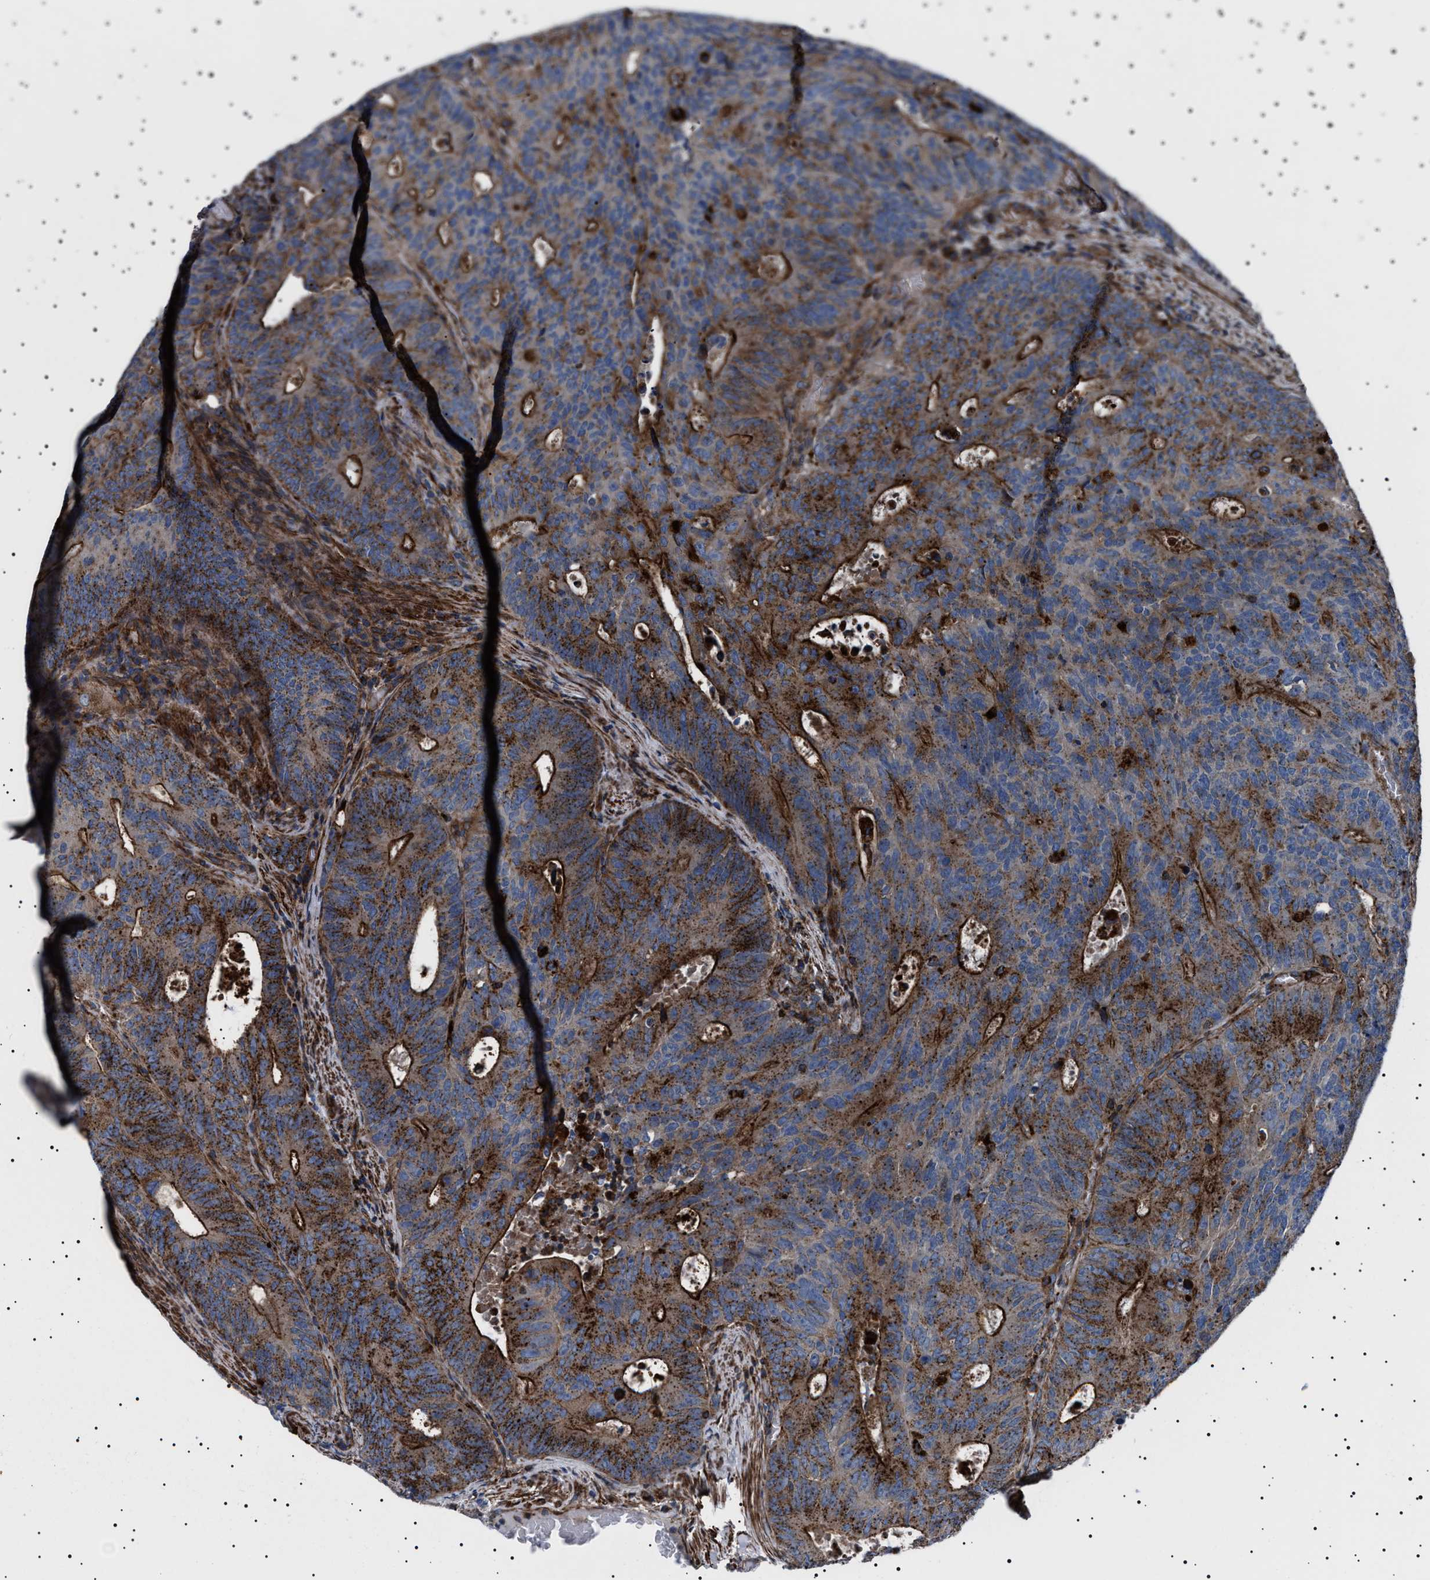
{"staining": {"intensity": "strong", "quantity": ">75%", "location": "cytoplasmic/membranous"}, "tissue": "colorectal cancer", "cell_type": "Tumor cells", "image_type": "cancer", "snomed": [{"axis": "morphology", "description": "Adenocarcinoma, NOS"}, {"axis": "topography", "description": "Colon"}], "caption": "Tumor cells show strong cytoplasmic/membranous expression in approximately >75% of cells in adenocarcinoma (colorectal).", "gene": "NEU1", "patient": {"sex": "male", "age": 87}}